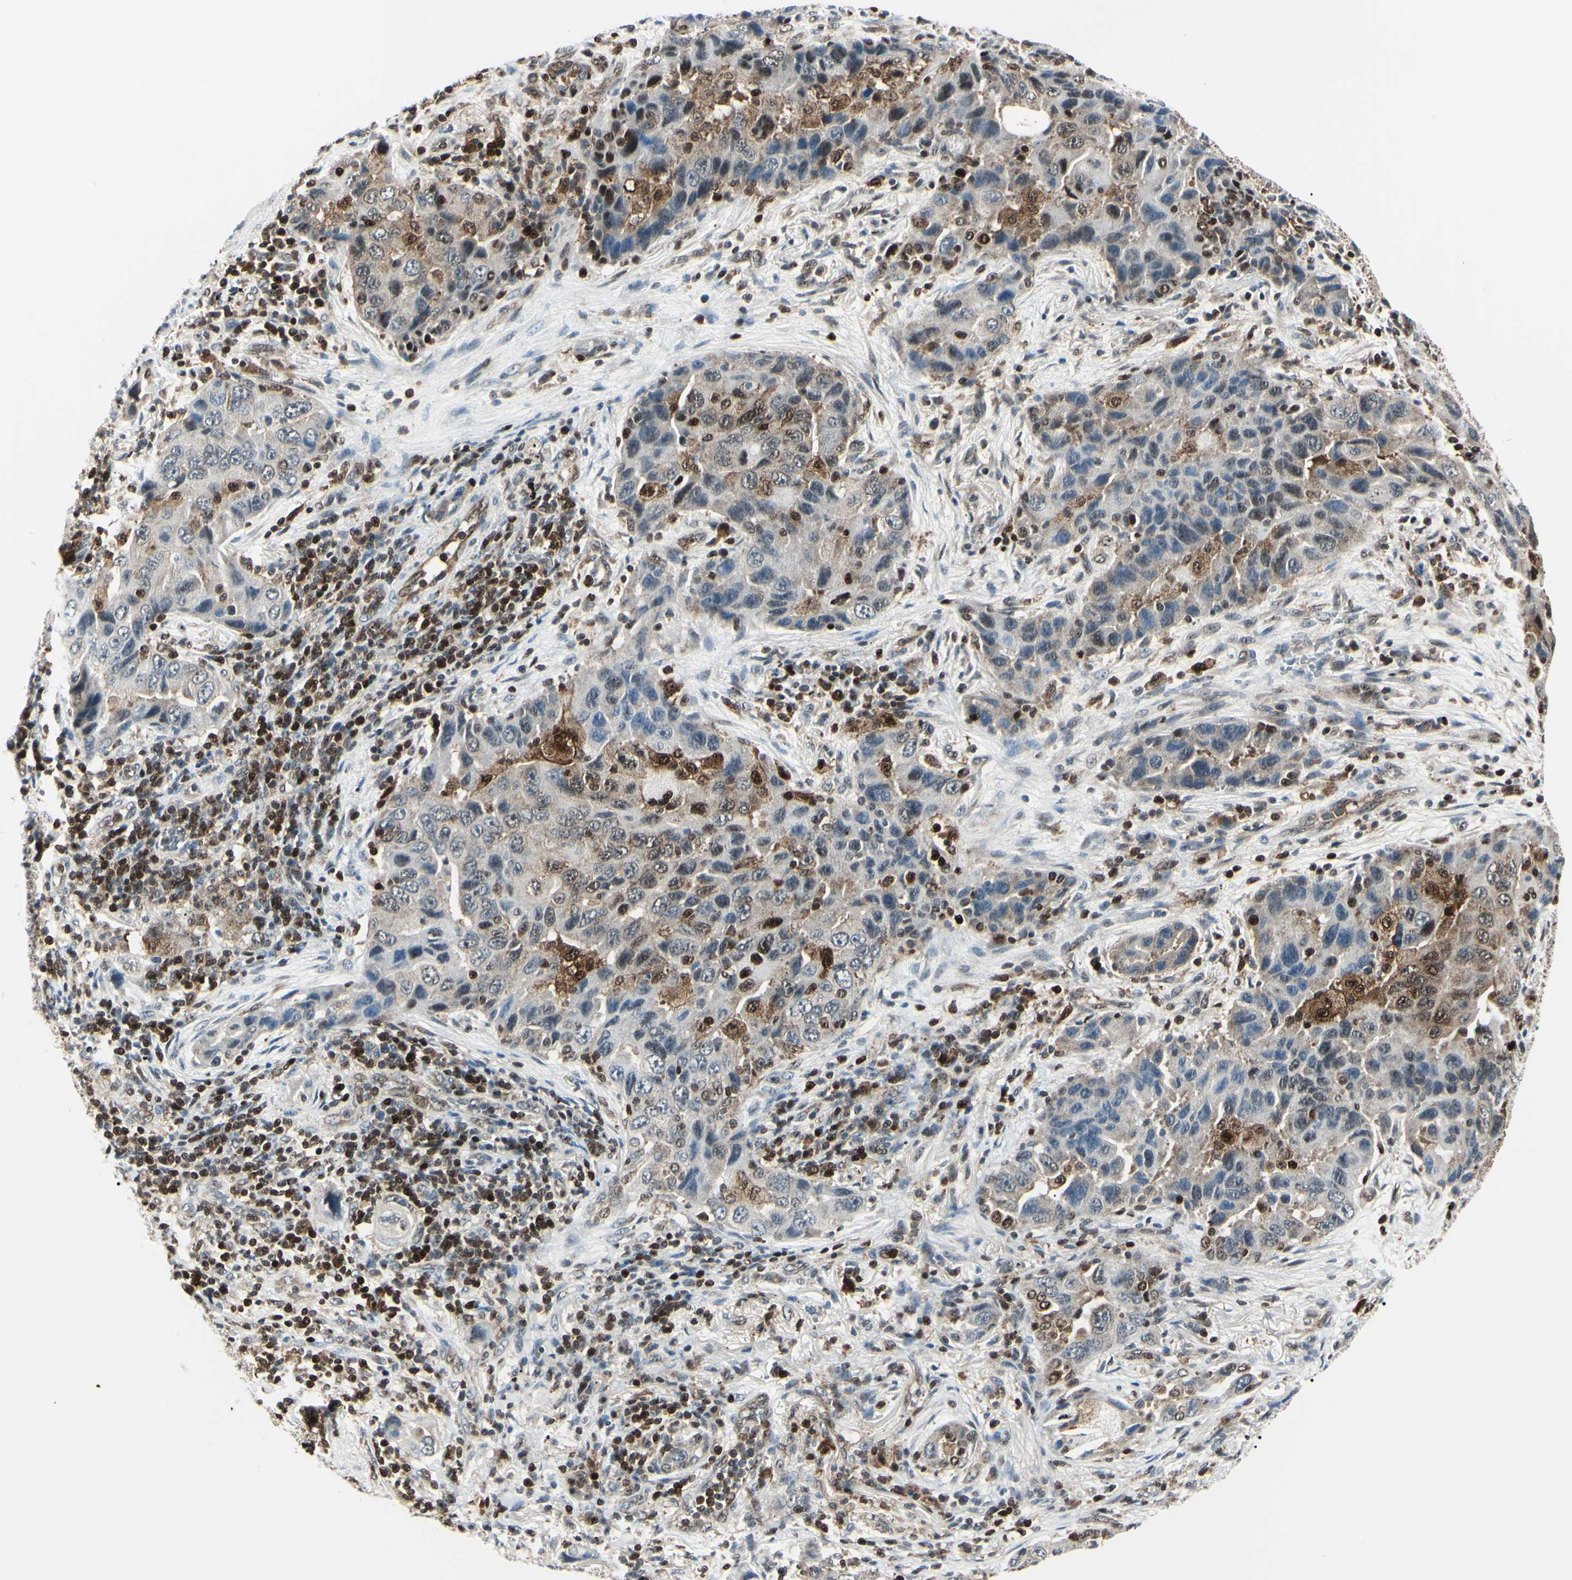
{"staining": {"intensity": "moderate", "quantity": "<25%", "location": "cytoplasmic/membranous,nuclear"}, "tissue": "lung cancer", "cell_type": "Tumor cells", "image_type": "cancer", "snomed": [{"axis": "morphology", "description": "Adenocarcinoma, NOS"}, {"axis": "topography", "description": "Lung"}], "caption": "This image displays lung adenocarcinoma stained with immunohistochemistry (IHC) to label a protein in brown. The cytoplasmic/membranous and nuclear of tumor cells show moderate positivity for the protein. Nuclei are counter-stained blue.", "gene": "PGK1", "patient": {"sex": "female", "age": 65}}